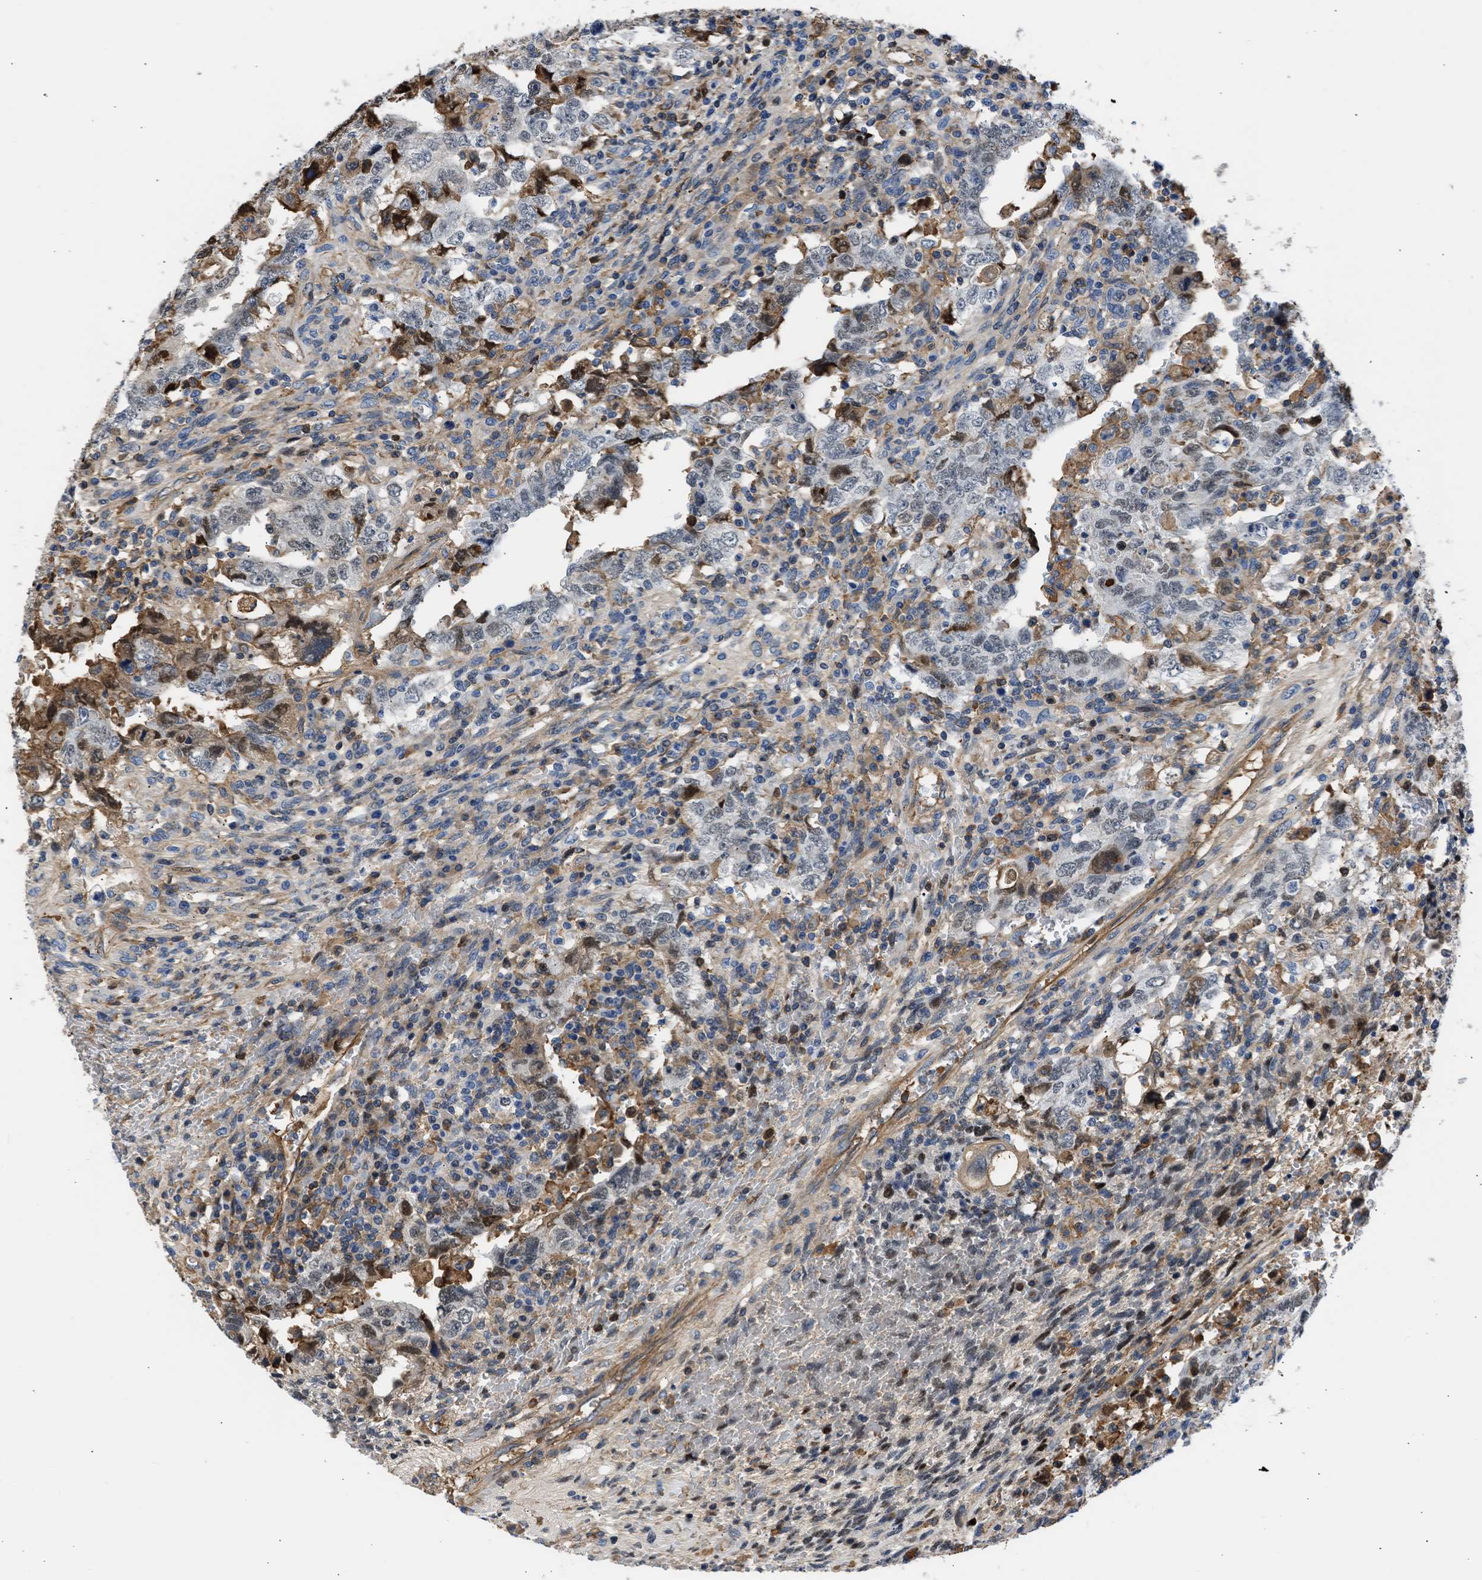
{"staining": {"intensity": "weak", "quantity": "<25%", "location": "cytoplasmic/membranous,nuclear"}, "tissue": "testis cancer", "cell_type": "Tumor cells", "image_type": "cancer", "snomed": [{"axis": "morphology", "description": "Carcinoma, Embryonal, NOS"}, {"axis": "topography", "description": "Testis"}], "caption": "This is an immunohistochemistry (IHC) image of testis cancer. There is no expression in tumor cells.", "gene": "MAS1L", "patient": {"sex": "male", "age": 26}}